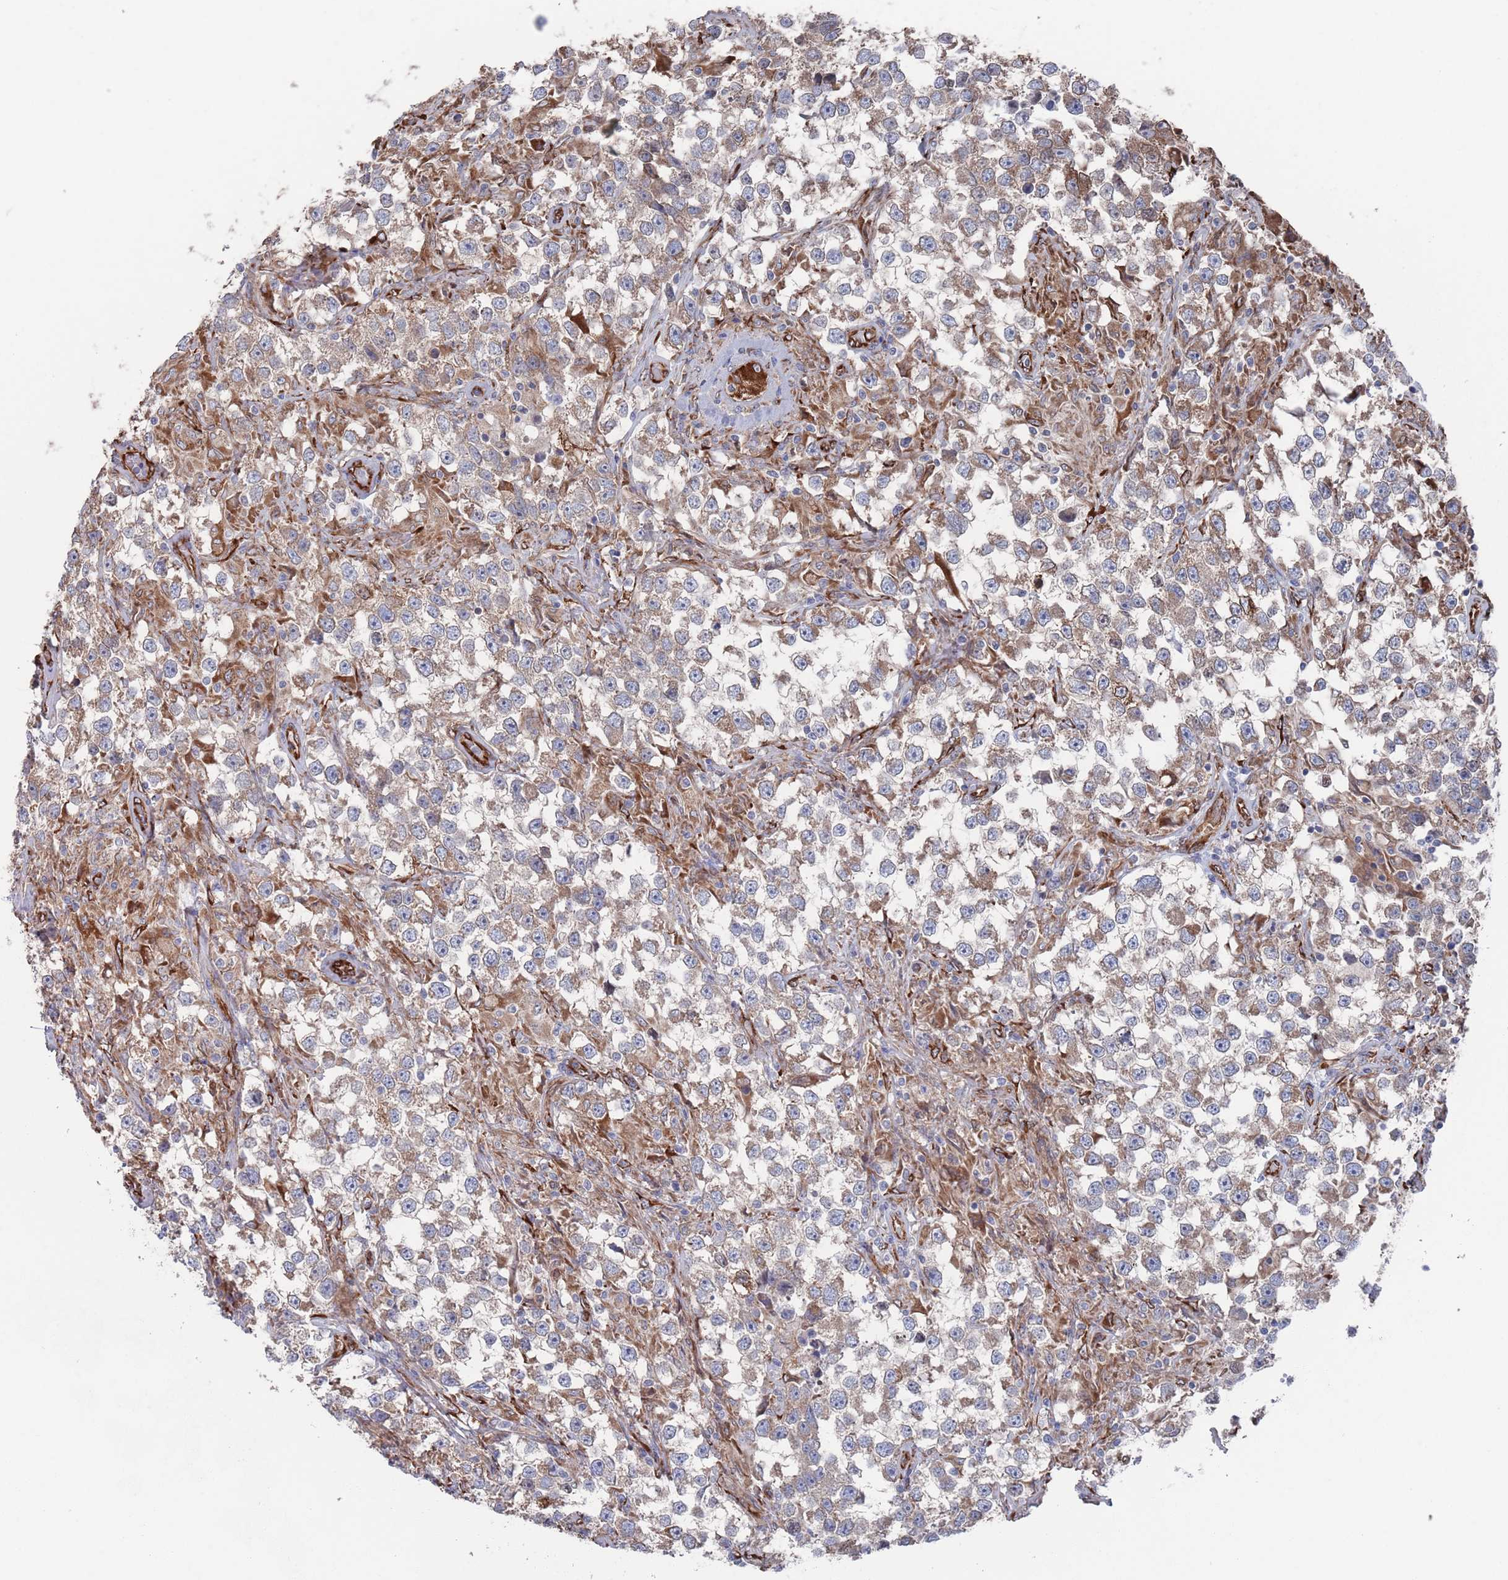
{"staining": {"intensity": "weak", "quantity": "25%-75%", "location": "cytoplasmic/membranous"}, "tissue": "testis cancer", "cell_type": "Tumor cells", "image_type": "cancer", "snomed": [{"axis": "morphology", "description": "Seminoma, NOS"}, {"axis": "topography", "description": "Testis"}], "caption": "Brown immunohistochemical staining in testis cancer (seminoma) demonstrates weak cytoplasmic/membranous positivity in about 25%-75% of tumor cells.", "gene": "CCDC106", "patient": {"sex": "male", "age": 46}}